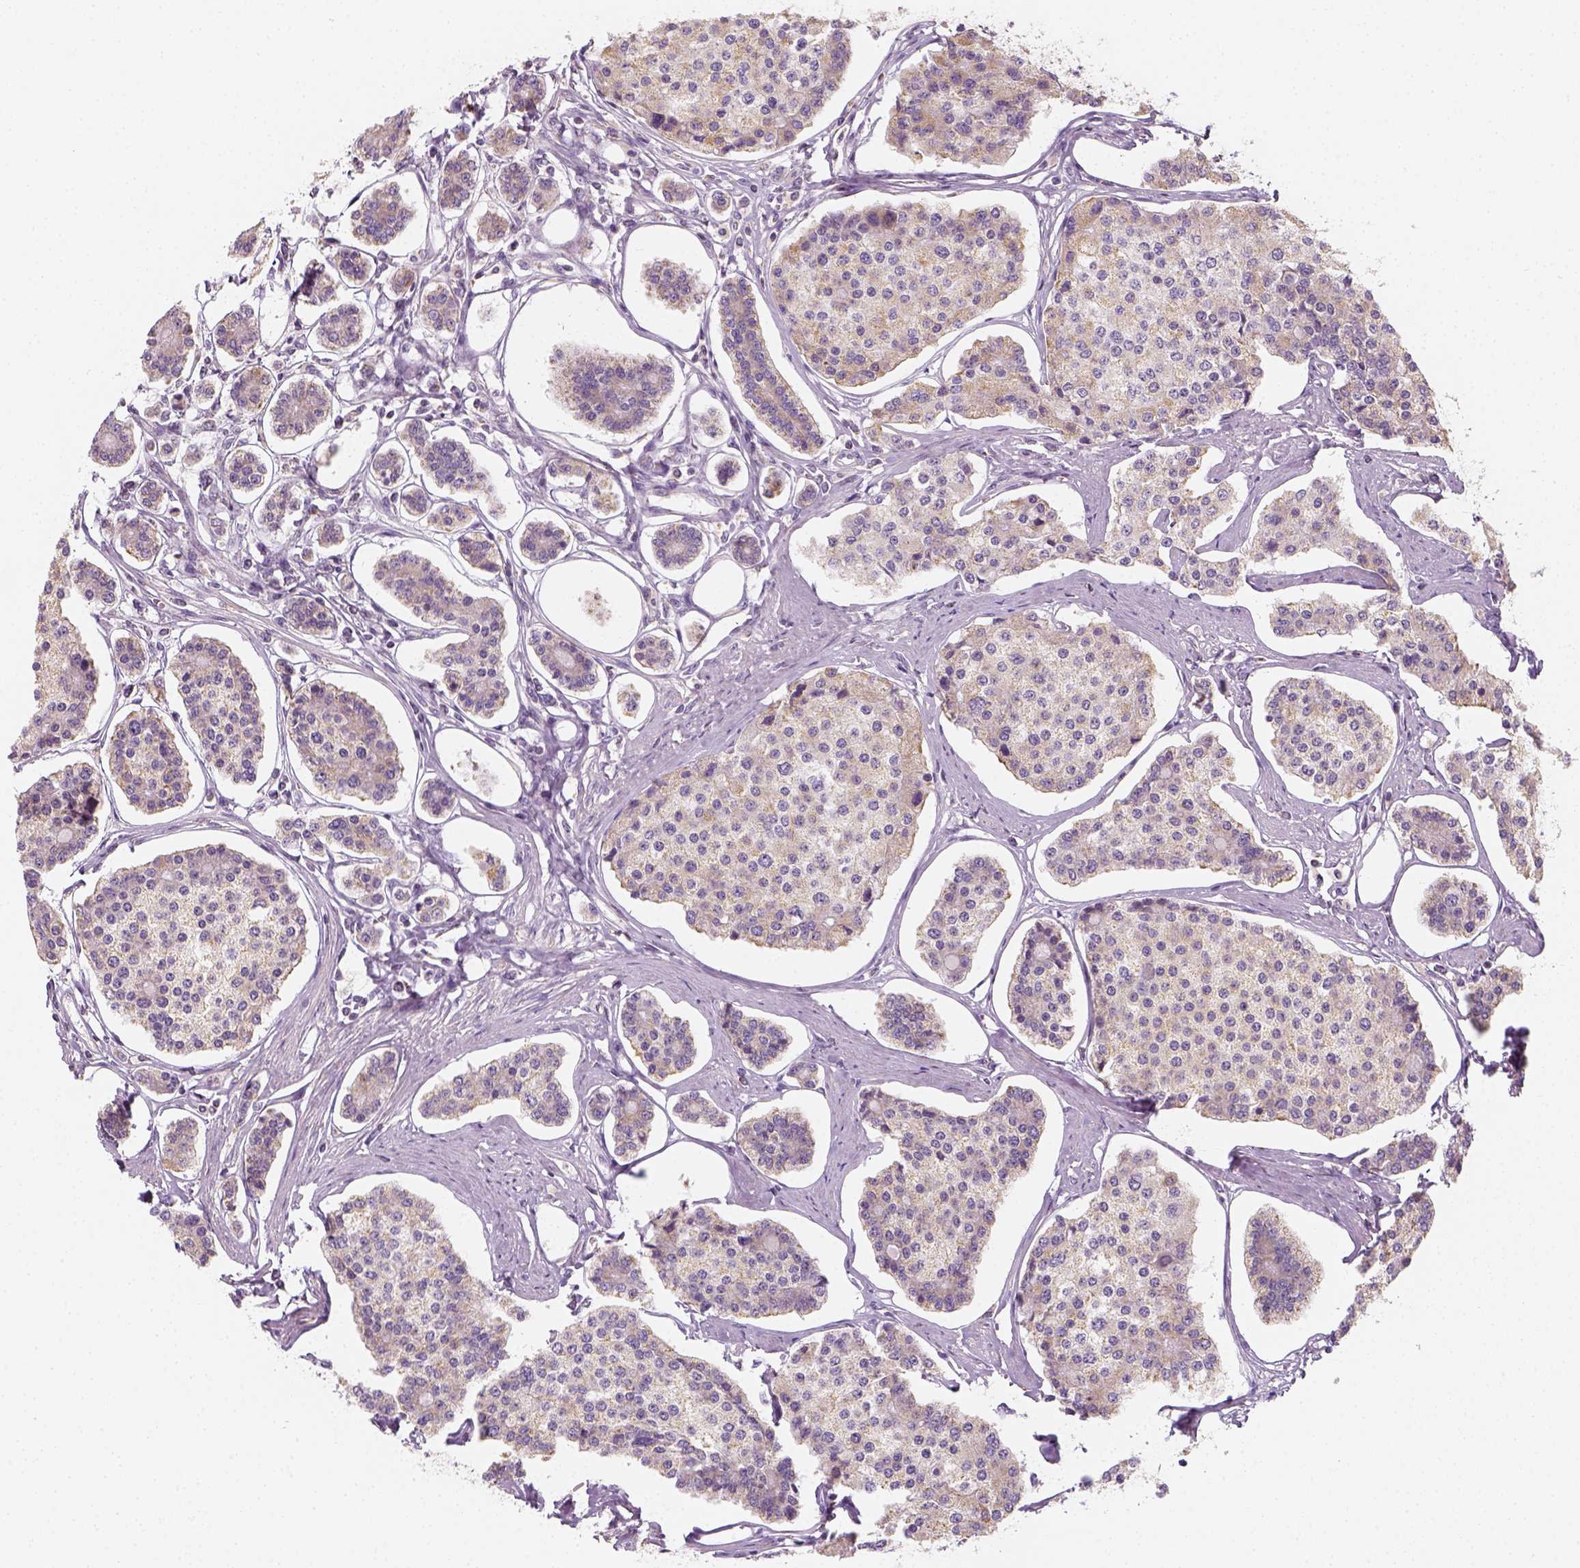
{"staining": {"intensity": "weak", "quantity": "25%-75%", "location": "cytoplasmic/membranous"}, "tissue": "carcinoid", "cell_type": "Tumor cells", "image_type": "cancer", "snomed": [{"axis": "morphology", "description": "Carcinoid, malignant, NOS"}, {"axis": "topography", "description": "Small intestine"}], "caption": "An IHC histopathology image of neoplastic tissue is shown. Protein staining in brown labels weak cytoplasmic/membranous positivity in carcinoid within tumor cells.", "gene": "AWAT2", "patient": {"sex": "female", "age": 65}}